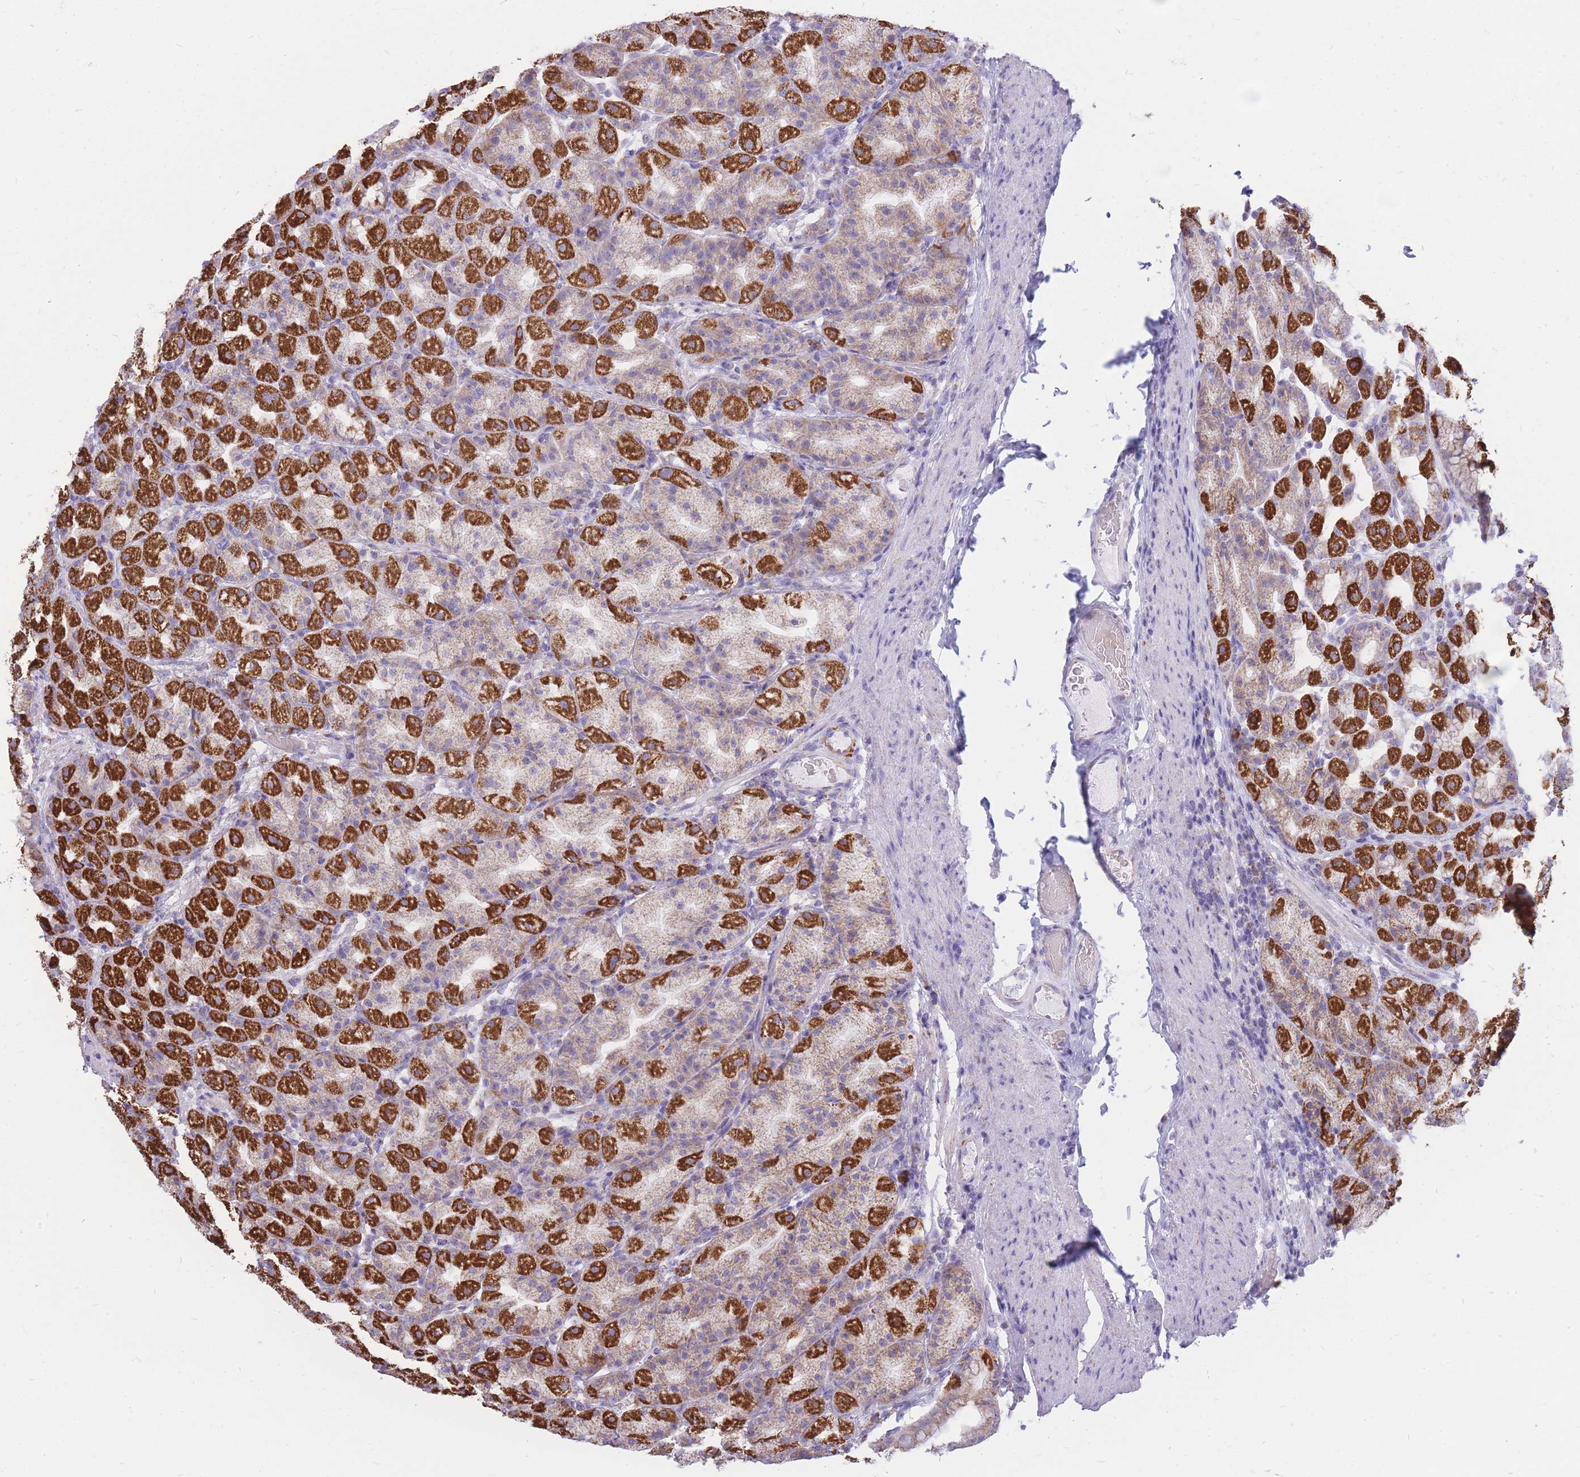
{"staining": {"intensity": "strong", "quantity": "25%-75%", "location": "cytoplasmic/membranous"}, "tissue": "stomach", "cell_type": "Glandular cells", "image_type": "normal", "snomed": [{"axis": "morphology", "description": "Normal tissue, NOS"}, {"axis": "topography", "description": "Stomach, upper"}, {"axis": "topography", "description": "Stomach"}], "caption": "Immunohistochemical staining of benign stomach displays 25%-75% levels of strong cytoplasmic/membranous protein expression in approximately 25%-75% of glandular cells.", "gene": "PCSK1", "patient": {"sex": "male", "age": 68}}